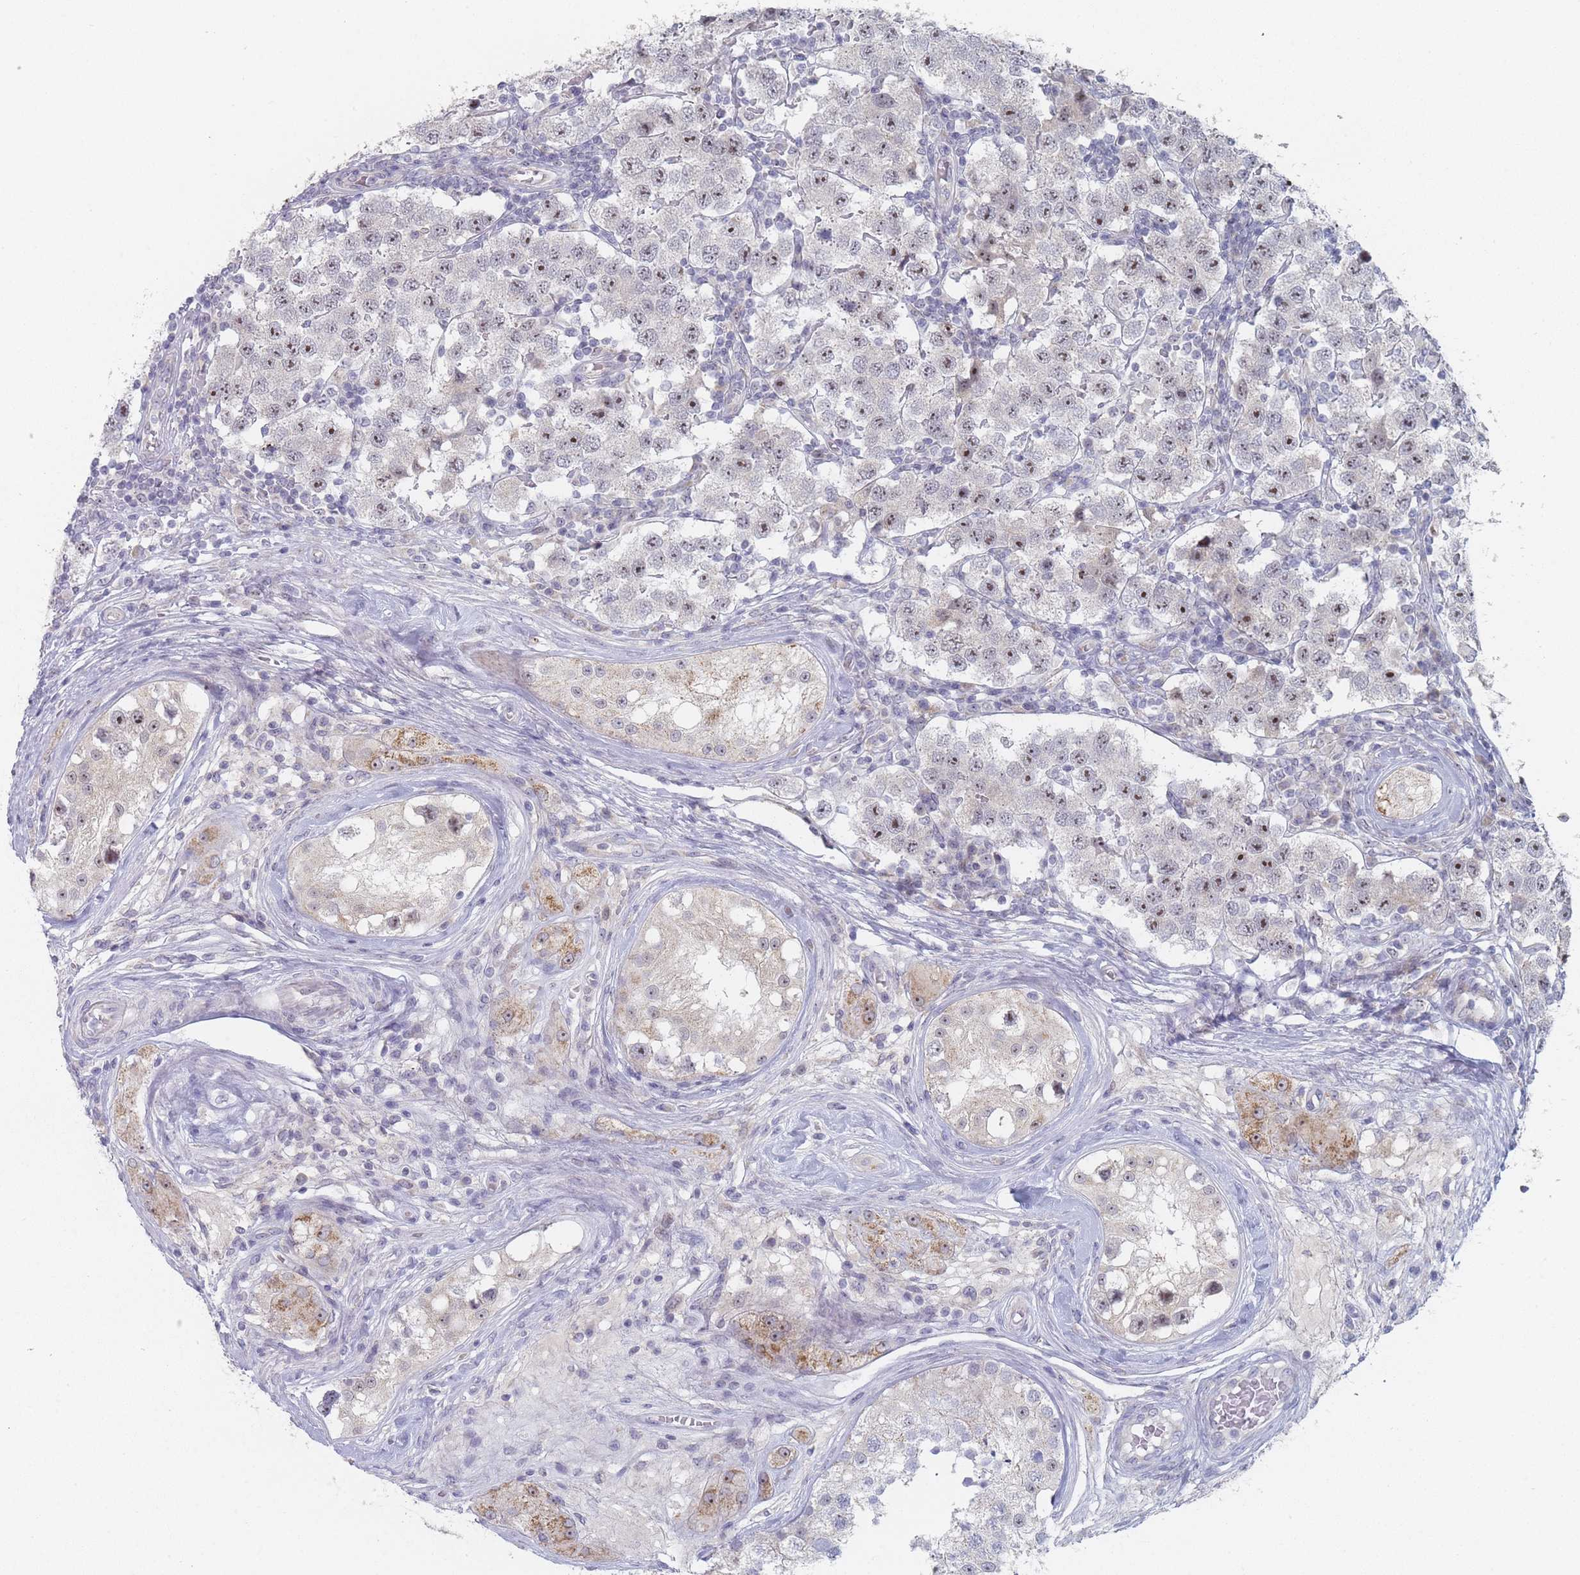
{"staining": {"intensity": "moderate", "quantity": "25%-75%", "location": "nuclear"}, "tissue": "testis cancer", "cell_type": "Tumor cells", "image_type": "cancer", "snomed": [{"axis": "morphology", "description": "Seminoma, NOS"}, {"axis": "topography", "description": "Testis"}], "caption": "Tumor cells reveal moderate nuclear positivity in about 25%-75% of cells in testis cancer.", "gene": "RNF8", "patient": {"sex": "male", "age": 34}}